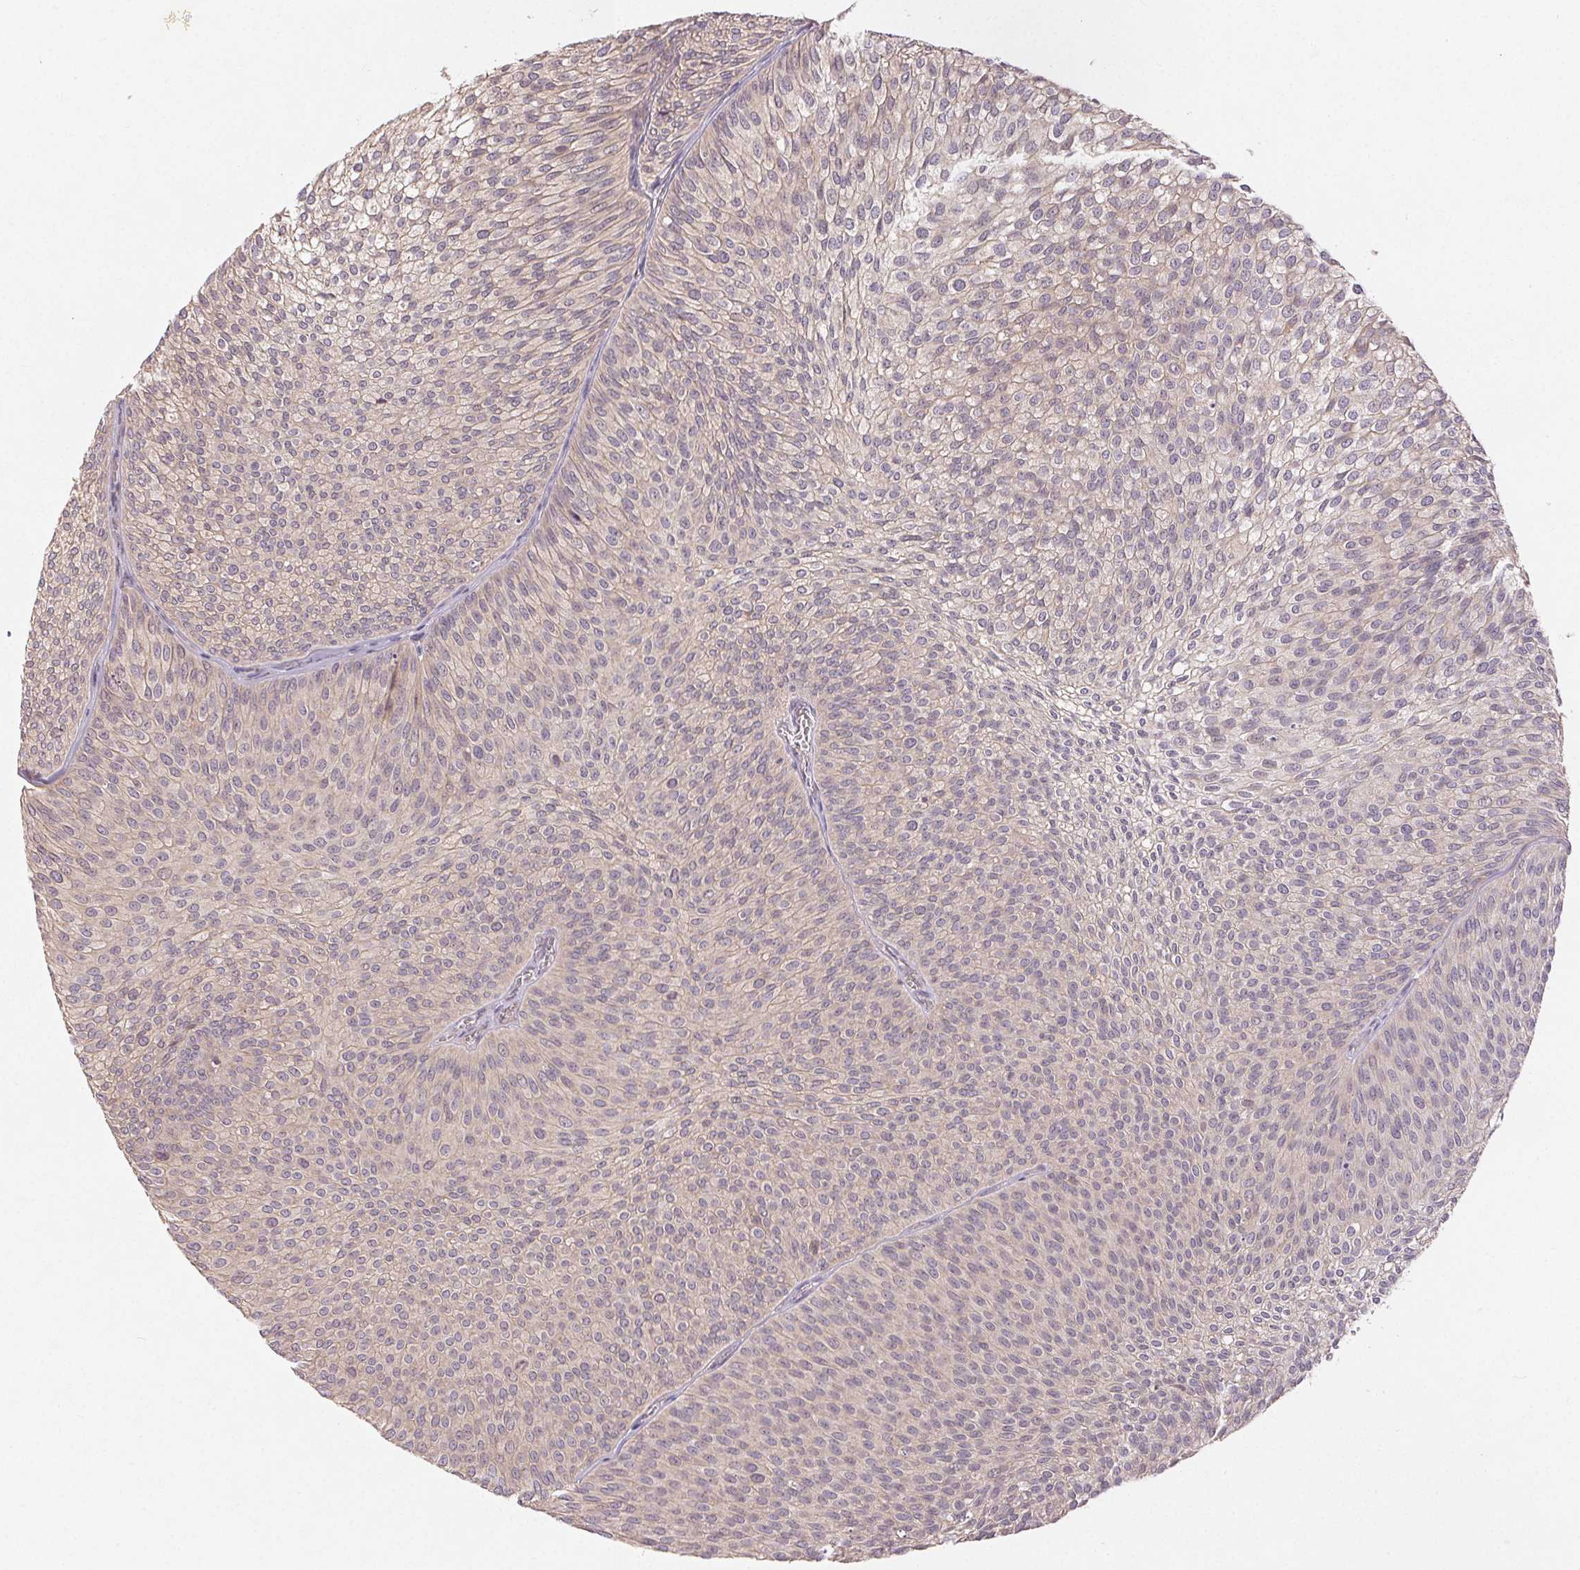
{"staining": {"intensity": "negative", "quantity": "none", "location": "none"}, "tissue": "urothelial cancer", "cell_type": "Tumor cells", "image_type": "cancer", "snomed": [{"axis": "morphology", "description": "Urothelial carcinoma, Low grade"}, {"axis": "topography", "description": "Urinary bladder"}], "caption": "Low-grade urothelial carcinoma stained for a protein using immunohistochemistry shows no staining tumor cells.", "gene": "MAPKAPK2", "patient": {"sex": "male", "age": 91}}